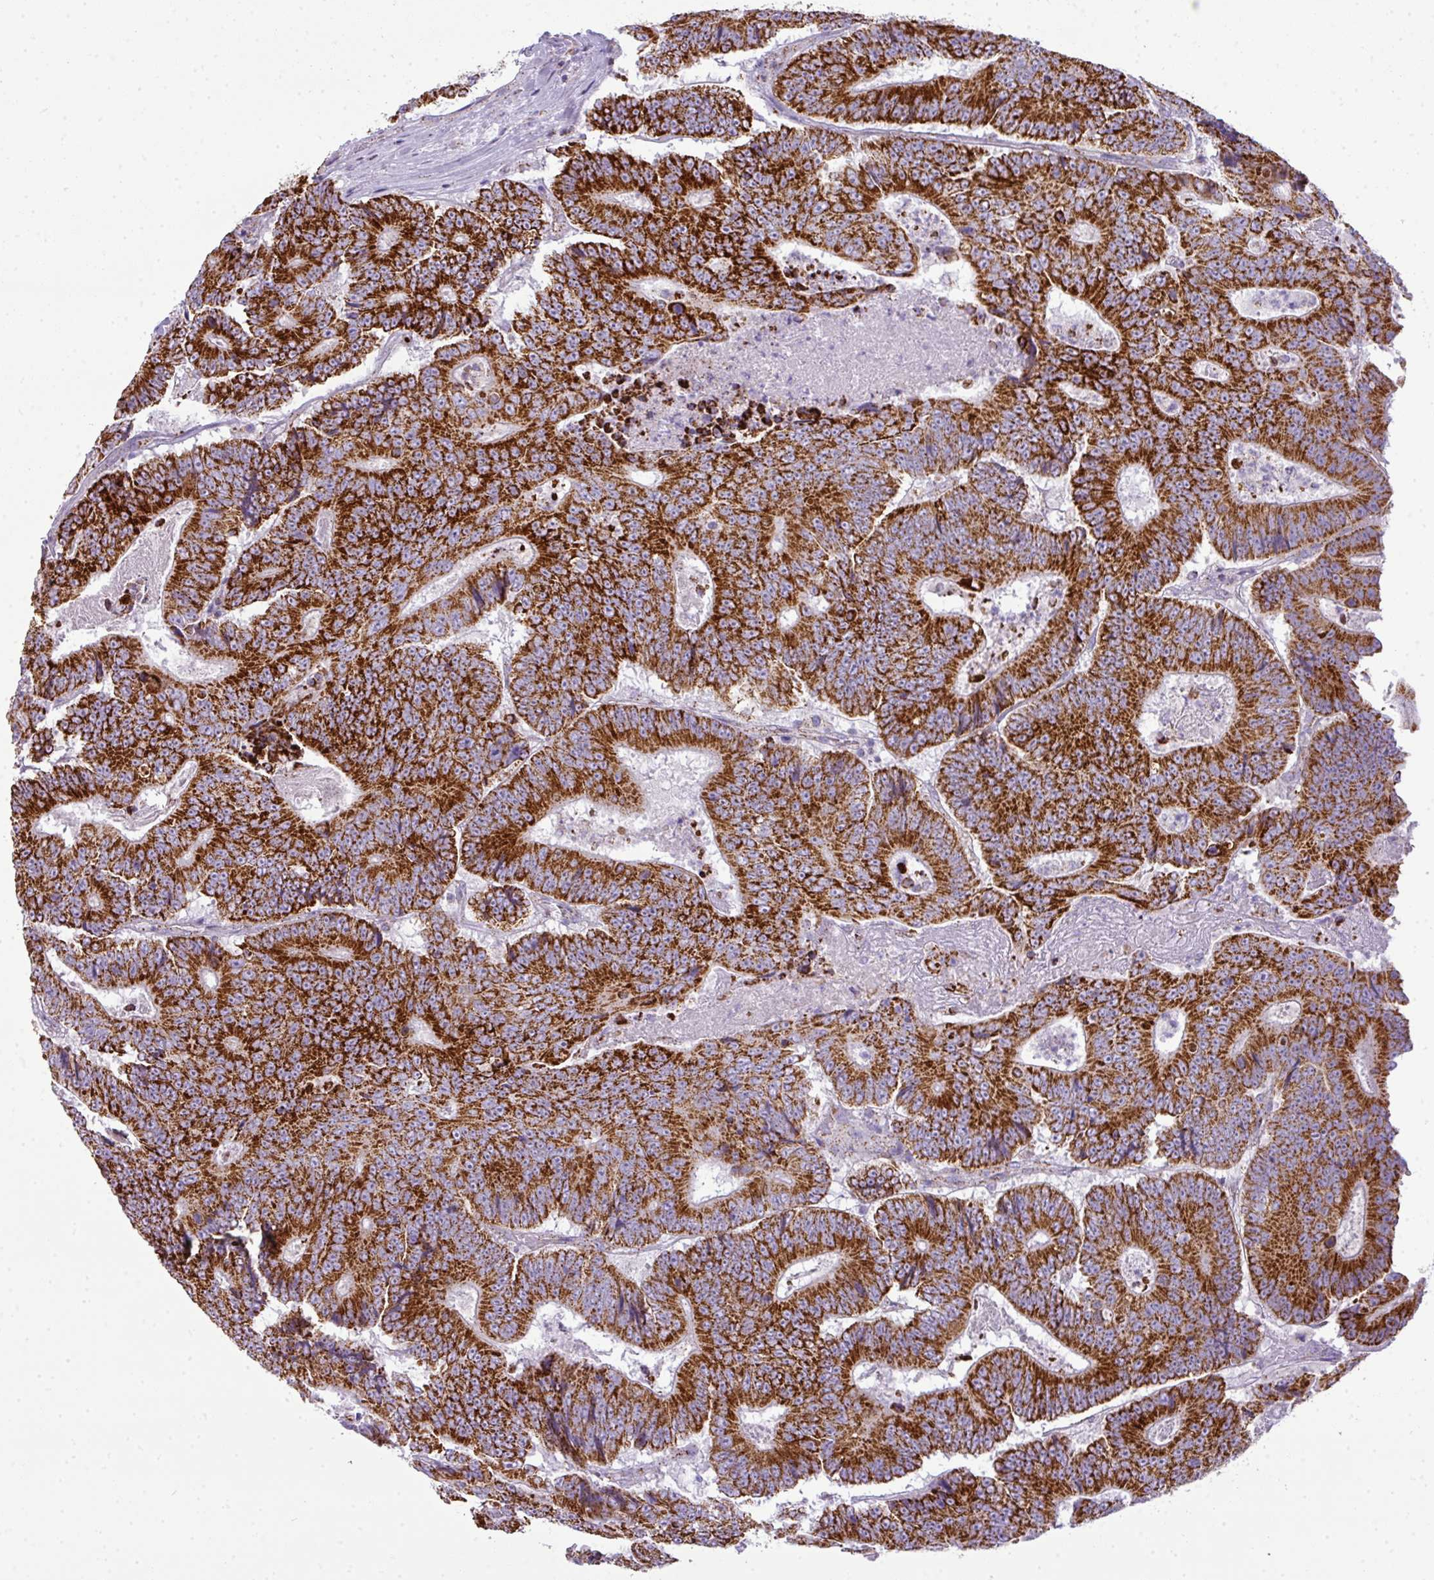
{"staining": {"intensity": "strong", "quantity": ">75%", "location": "cytoplasmic/membranous"}, "tissue": "colorectal cancer", "cell_type": "Tumor cells", "image_type": "cancer", "snomed": [{"axis": "morphology", "description": "Adenocarcinoma, NOS"}, {"axis": "topography", "description": "Colon"}], "caption": "There is high levels of strong cytoplasmic/membranous expression in tumor cells of colorectal cancer, as demonstrated by immunohistochemical staining (brown color).", "gene": "ZNF81", "patient": {"sex": "male", "age": 83}}